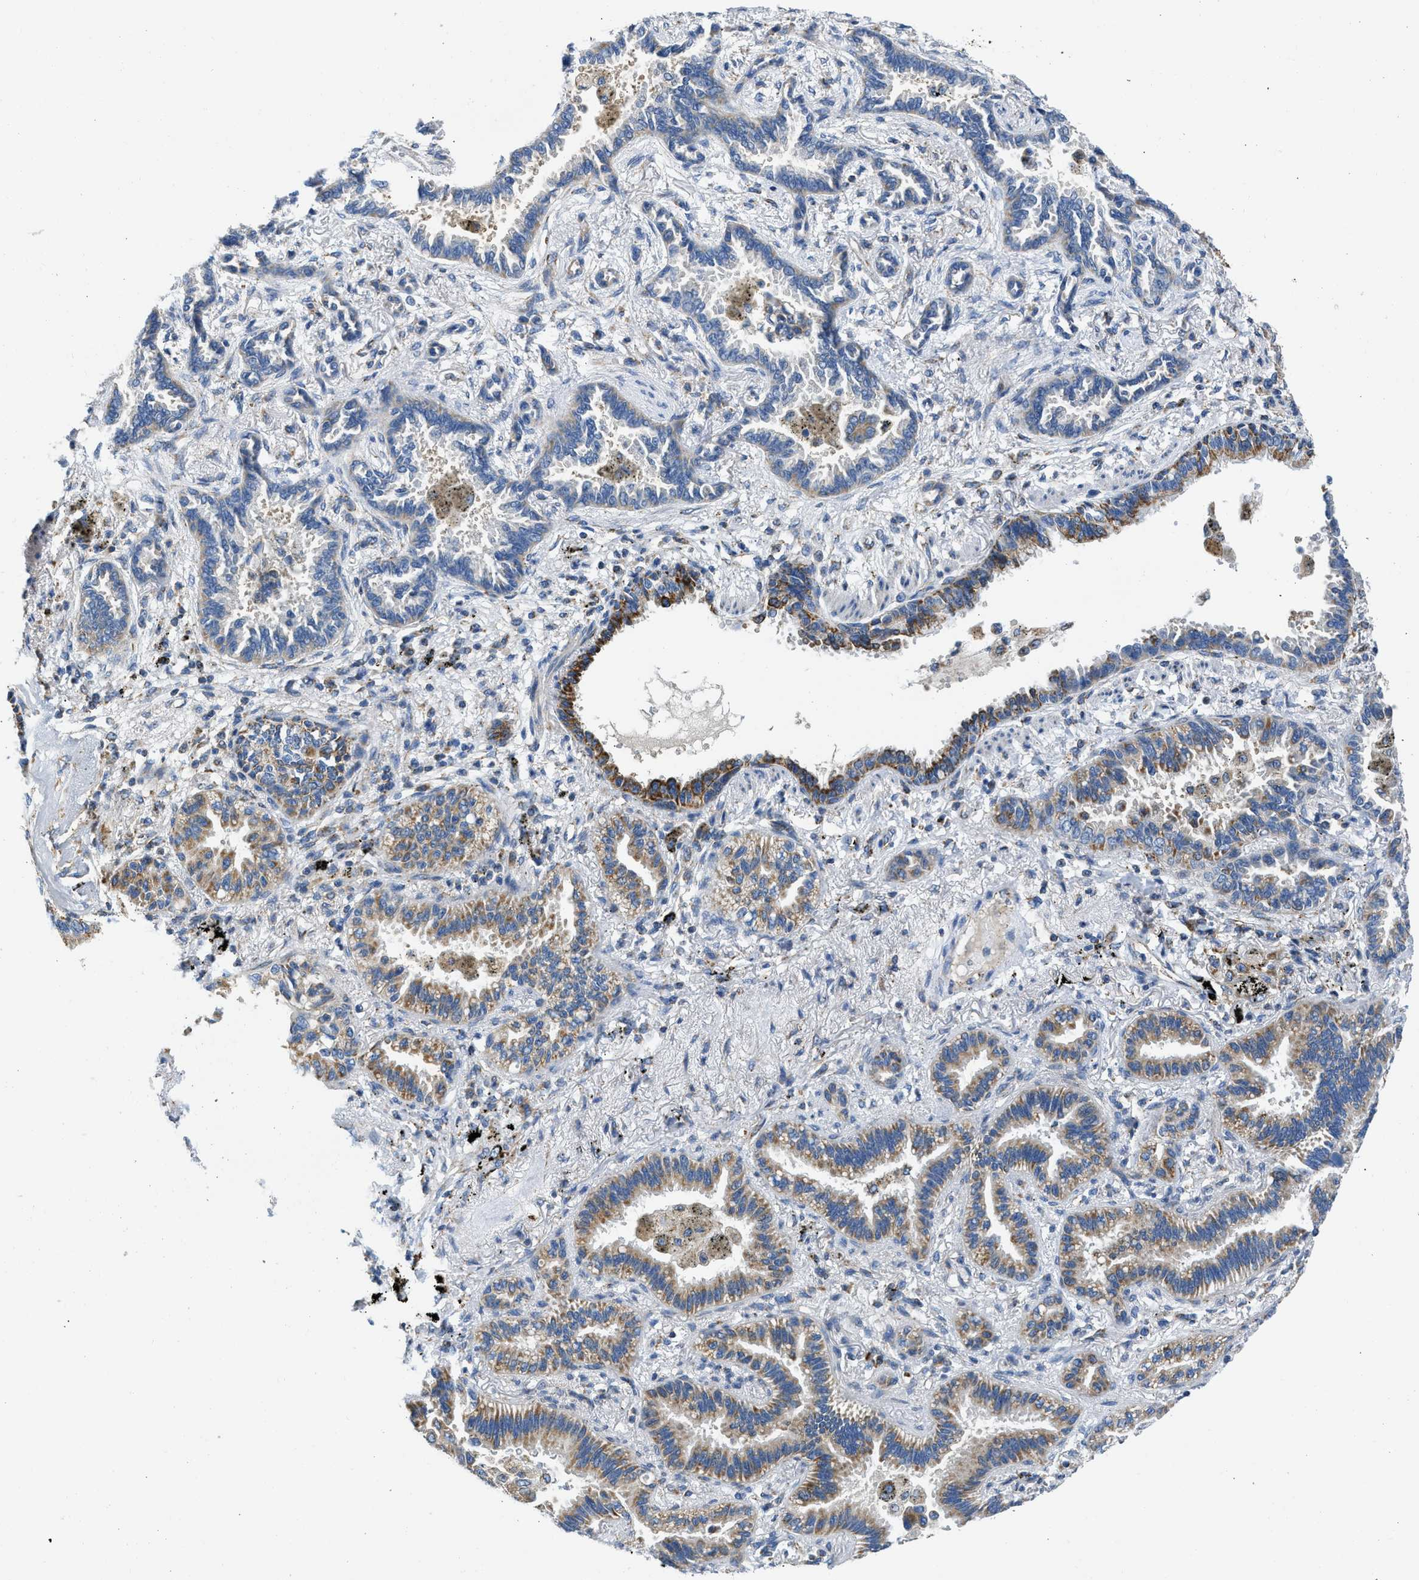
{"staining": {"intensity": "moderate", "quantity": "25%-75%", "location": "cytoplasmic/membranous"}, "tissue": "lung cancer", "cell_type": "Tumor cells", "image_type": "cancer", "snomed": [{"axis": "morphology", "description": "Normal tissue, NOS"}, {"axis": "morphology", "description": "Adenocarcinoma, NOS"}, {"axis": "topography", "description": "Lung"}], "caption": "Tumor cells demonstrate medium levels of moderate cytoplasmic/membranous expression in about 25%-75% of cells in lung adenocarcinoma.", "gene": "CAMKK2", "patient": {"sex": "male", "age": 59}}